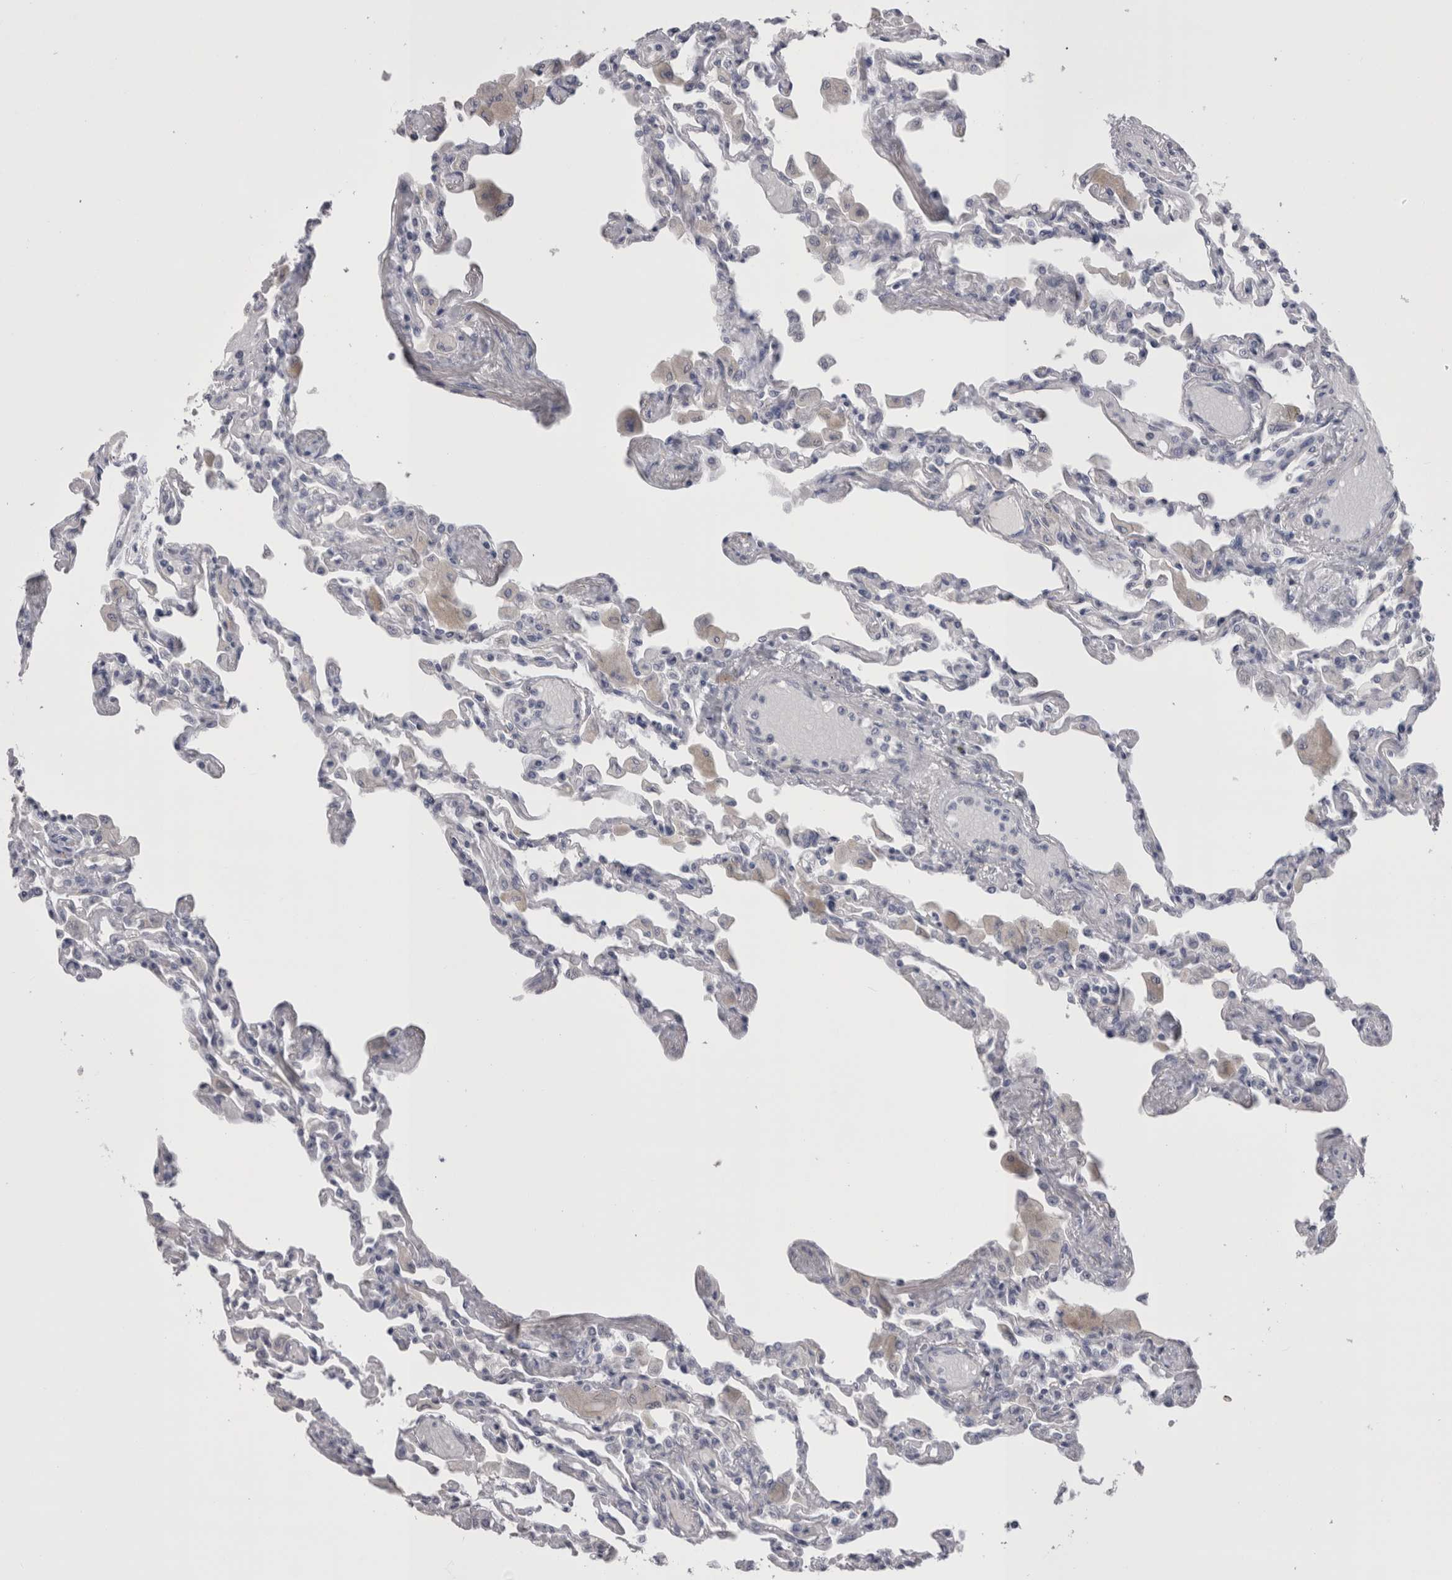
{"staining": {"intensity": "negative", "quantity": "none", "location": "none"}, "tissue": "lung", "cell_type": "Alveolar cells", "image_type": "normal", "snomed": [{"axis": "morphology", "description": "Normal tissue, NOS"}, {"axis": "topography", "description": "Bronchus"}, {"axis": "topography", "description": "Lung"}], "caption": "Protein analysis of benign lung displays no significant positivity in alveolar cells.", "gene": "CDHR5", "patient": {"sex": "female", "age": 49}}